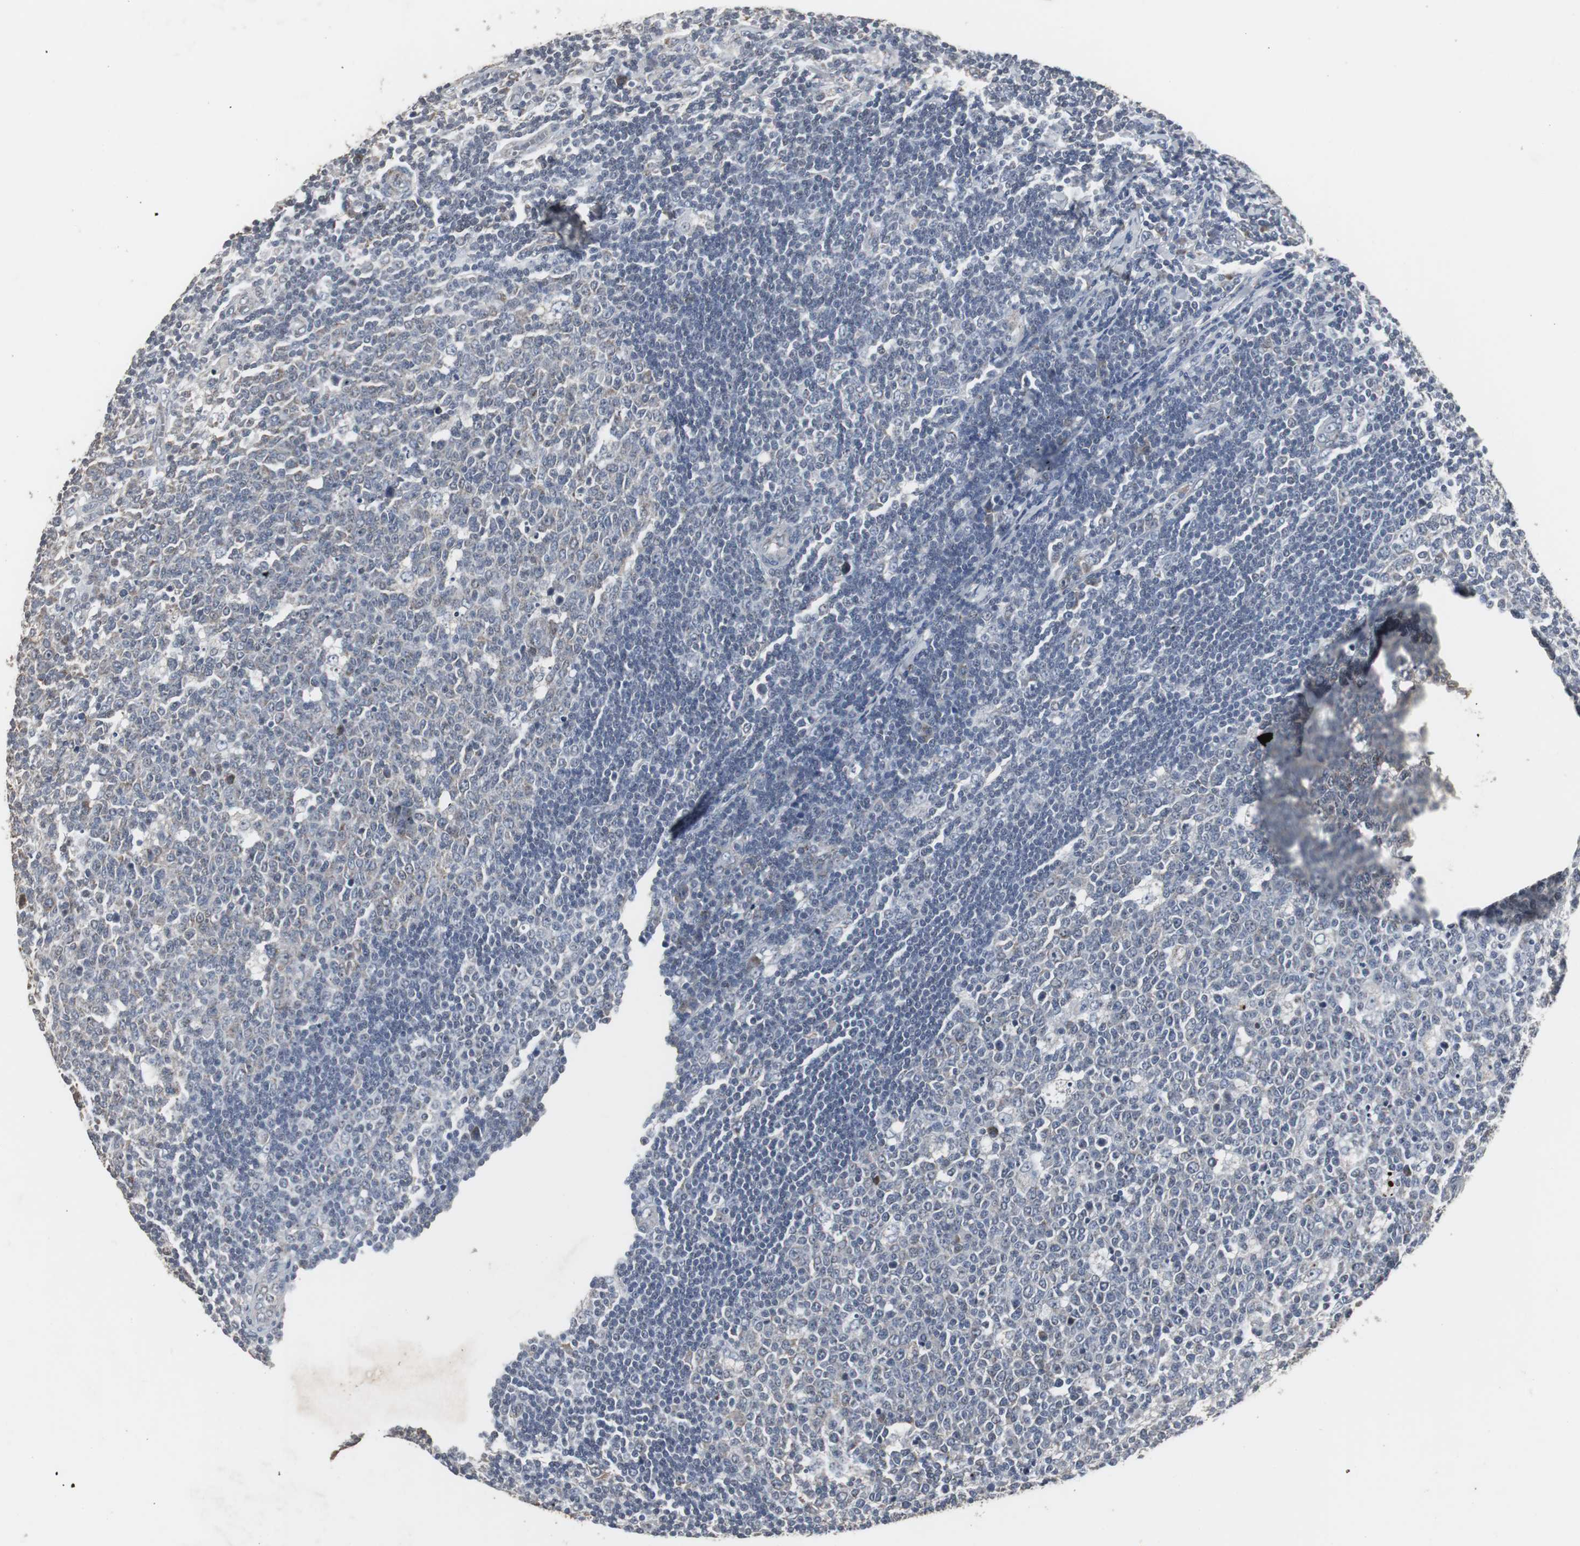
{"staining": {"intensity": "negative", "quantity": "none", "location": "none"}, "tissue": "lymph node", "cell_type": "Germinal center cells", "image_type": "normal", "snomed": [{"axis": "morphology", "description": "Normal tissue, NOS"}, {"axis": "topography", "description": "Lymph node"}, {"axis": "topography", "description": "Salivary gland"}], "caption": "High power microscopy micrograph of an IHC image of normal lymph node, revealing no significant staining in germinal center cells. Nuclei are stained in blue.", "gene": "ACAA1", "patient": {"sex": "male", "age": 8}}